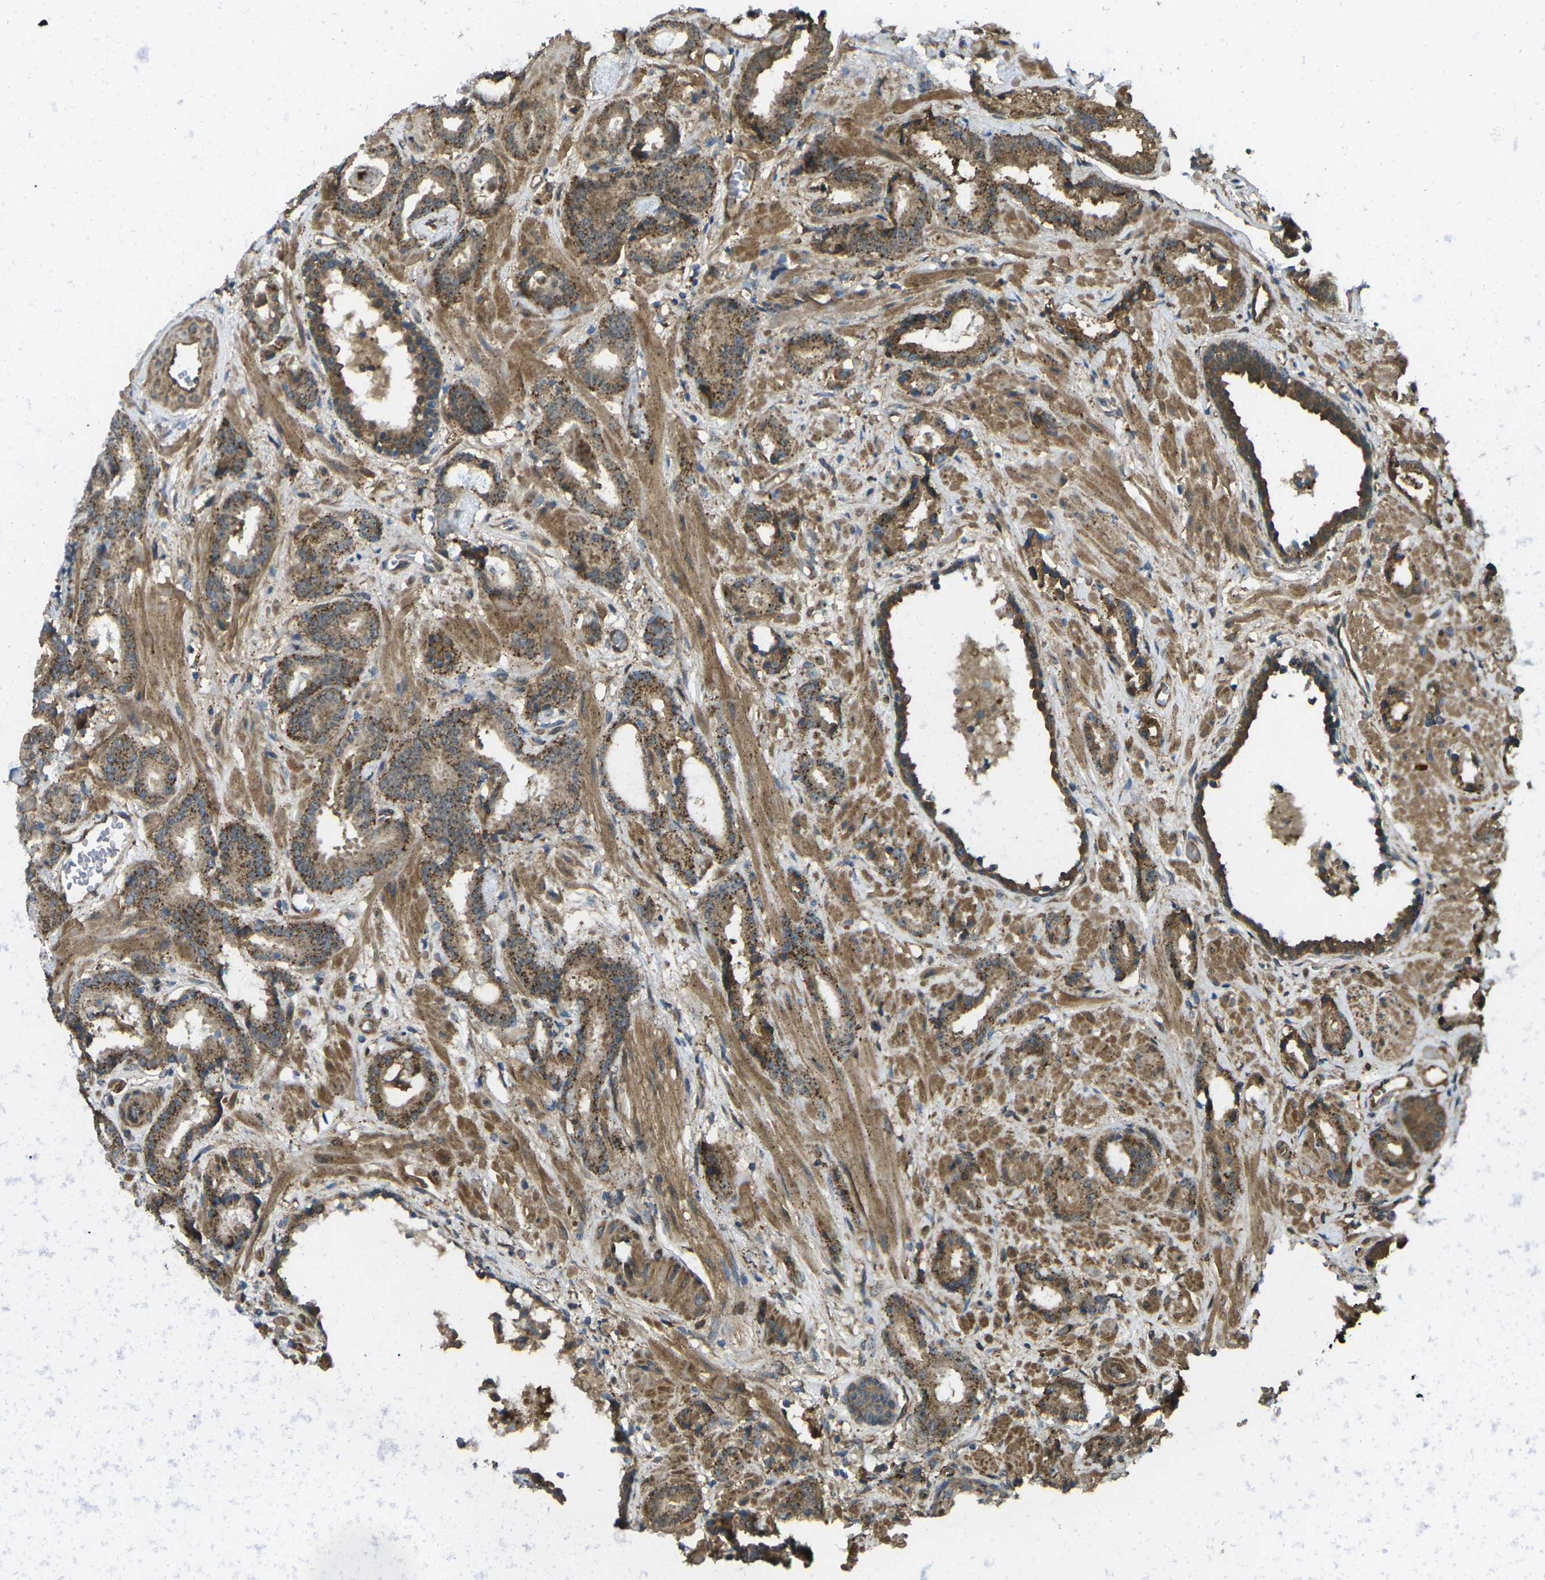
{"staining": {"intensity": "strong", "quantity": ">75%", "location": "cytoplasmic/membranous"}, "tissue": "prostate cancer", "cell_type": "Tumor cells", "image_type": "cancer", "snomed": [{"axis": "morphology", "description": "Adenocarcinoma, Low grade"}, {"axis": "topography", "description": "Prostate"}], "caption": "Human adenocarcinoma (low-grade) (prostate) stained with a protein marker reveals strong staining in tumor cells.", "gene": "CHMP3", "patient": {"sex": "male", "age": 53}}